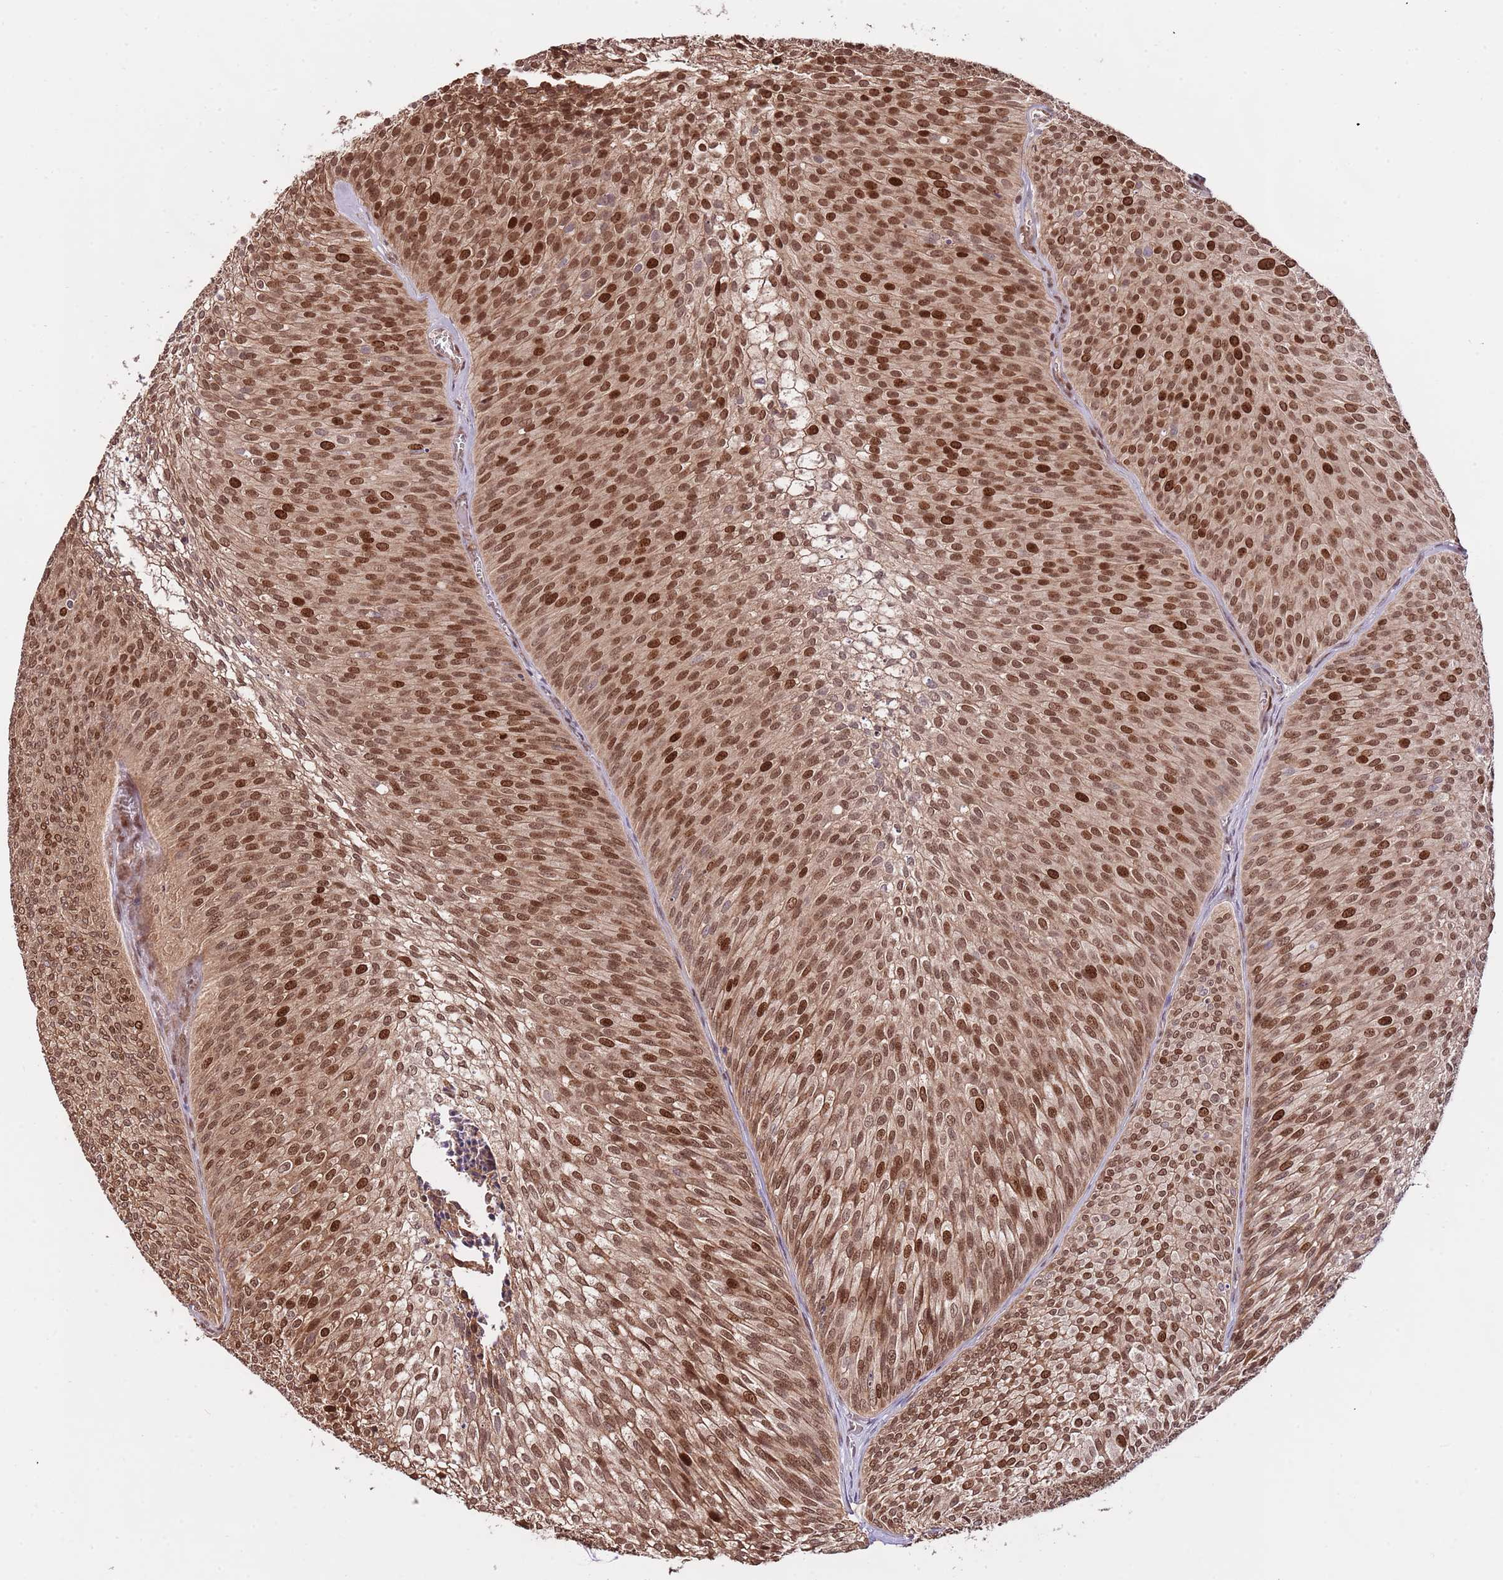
{"staining": {"intensity": "moderate", "quantity": ">75%", "location": "cytoplasmic/membranous,nuclear"}, "tissue": "urothelial cancer", "cell_type": "Tumor cells", "image_type": "cancer", "snomed": [{"axis": "morphology", "description": "Urothelial carcinoma, Low grade"}, {"axis": "topography", "description": "Urinary bladder"}], "caption": "Immunohistochemistry (IHC) of human urothelial carcinoma (low-grade) shows medium levels of moderate cytoplasmic/membranous and nuclear positivity in about >75% of tumor cells.", "gene": "RIF1", "patient": {"sex": "male", "age": 91}}